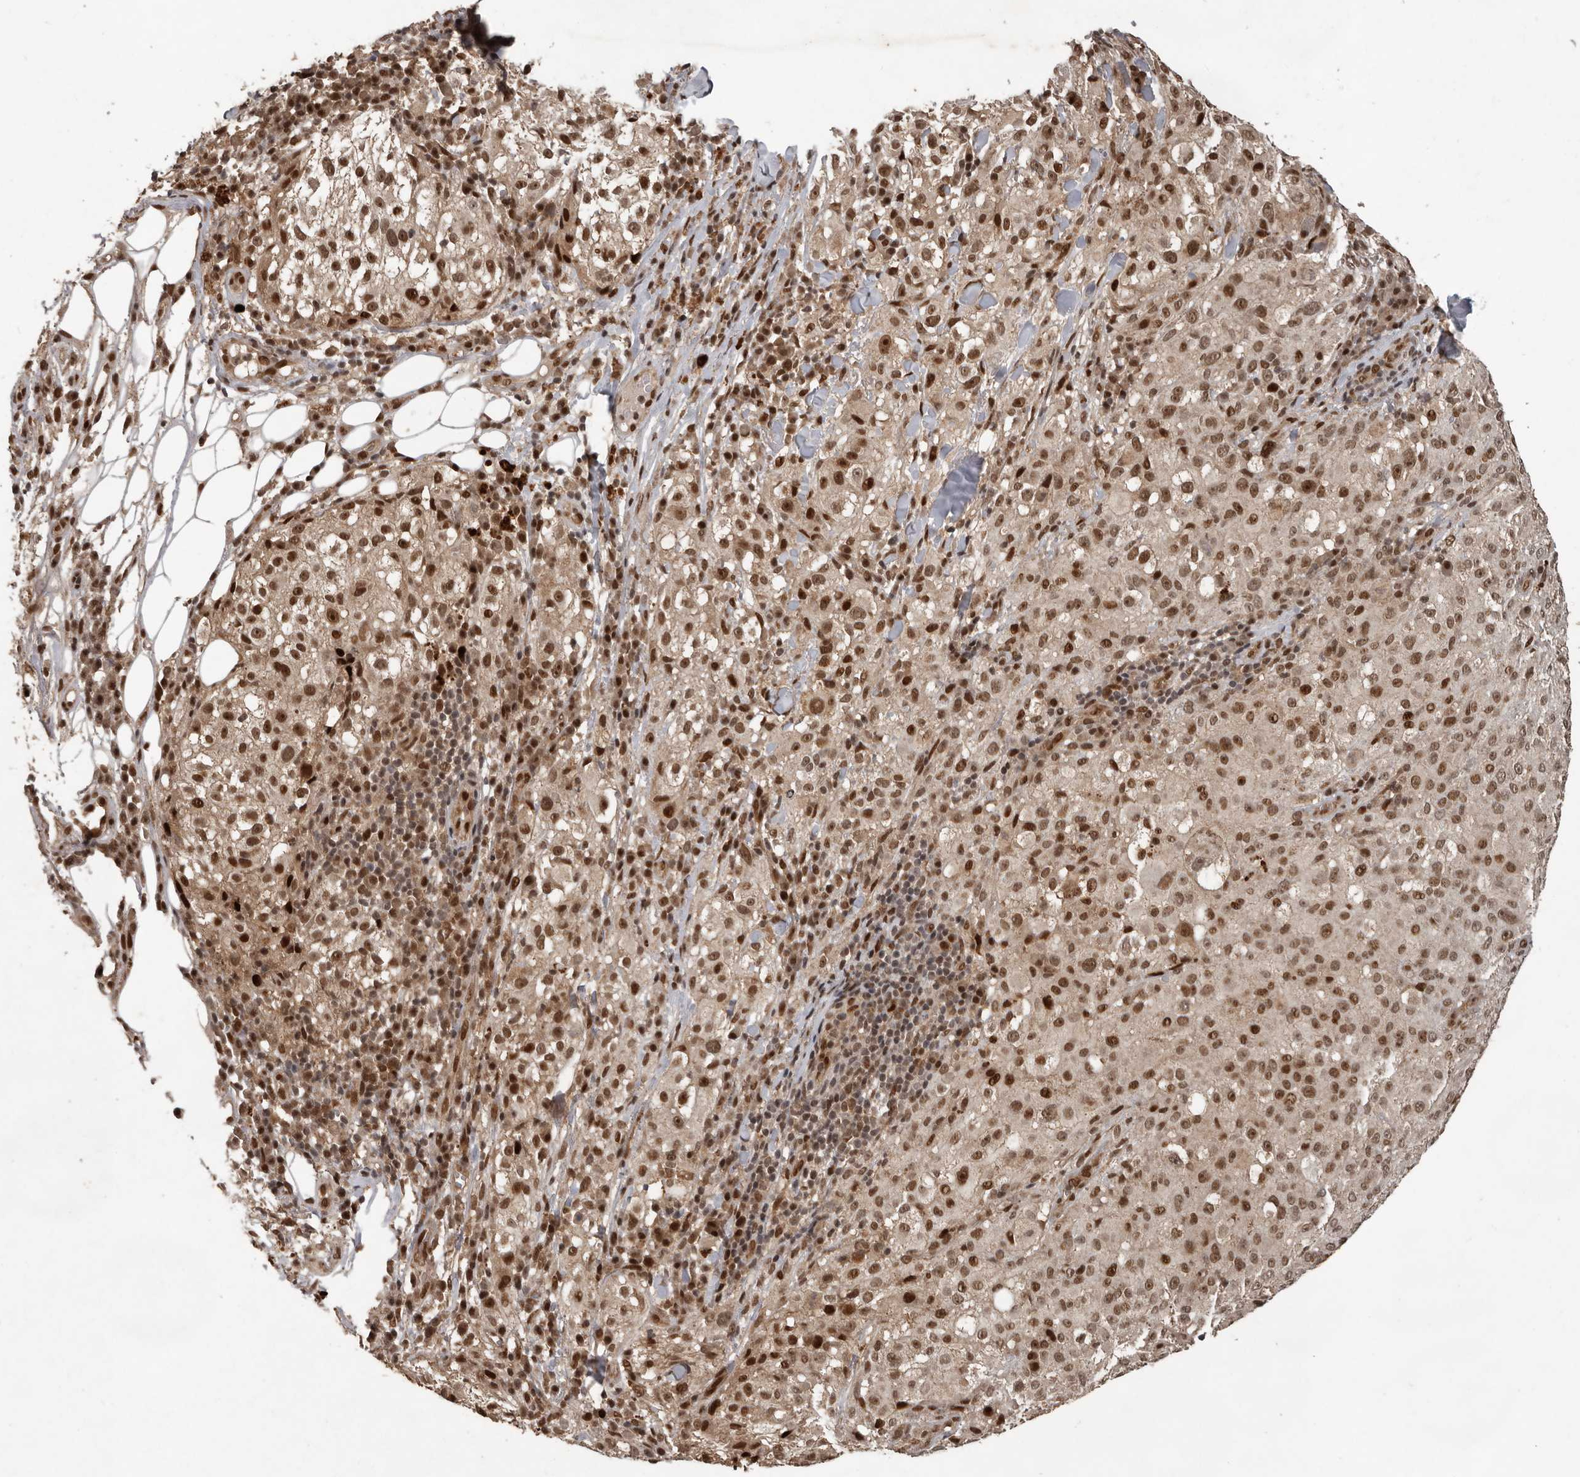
{"staining": {"intensity": "strong", "quantity": ">75%", "location": "nuclear"}, "tissue": "melanoma", "cell_type": "Tumor cells", "image_type": "cancer", "snomed": [{"axis": "morphology", "description": "Necrosis, NOS"}, {"axis": "morphology", "description": "Malignant melanoma, NOS"}, {"axis": "topography", "description": "Skin"}], "caption": "A brown stain highlights strong nuclear expression of a protein in human melanoma tumor cells.", "gene": "CDC27", "patient": {"sex": "female", "age": 87}}